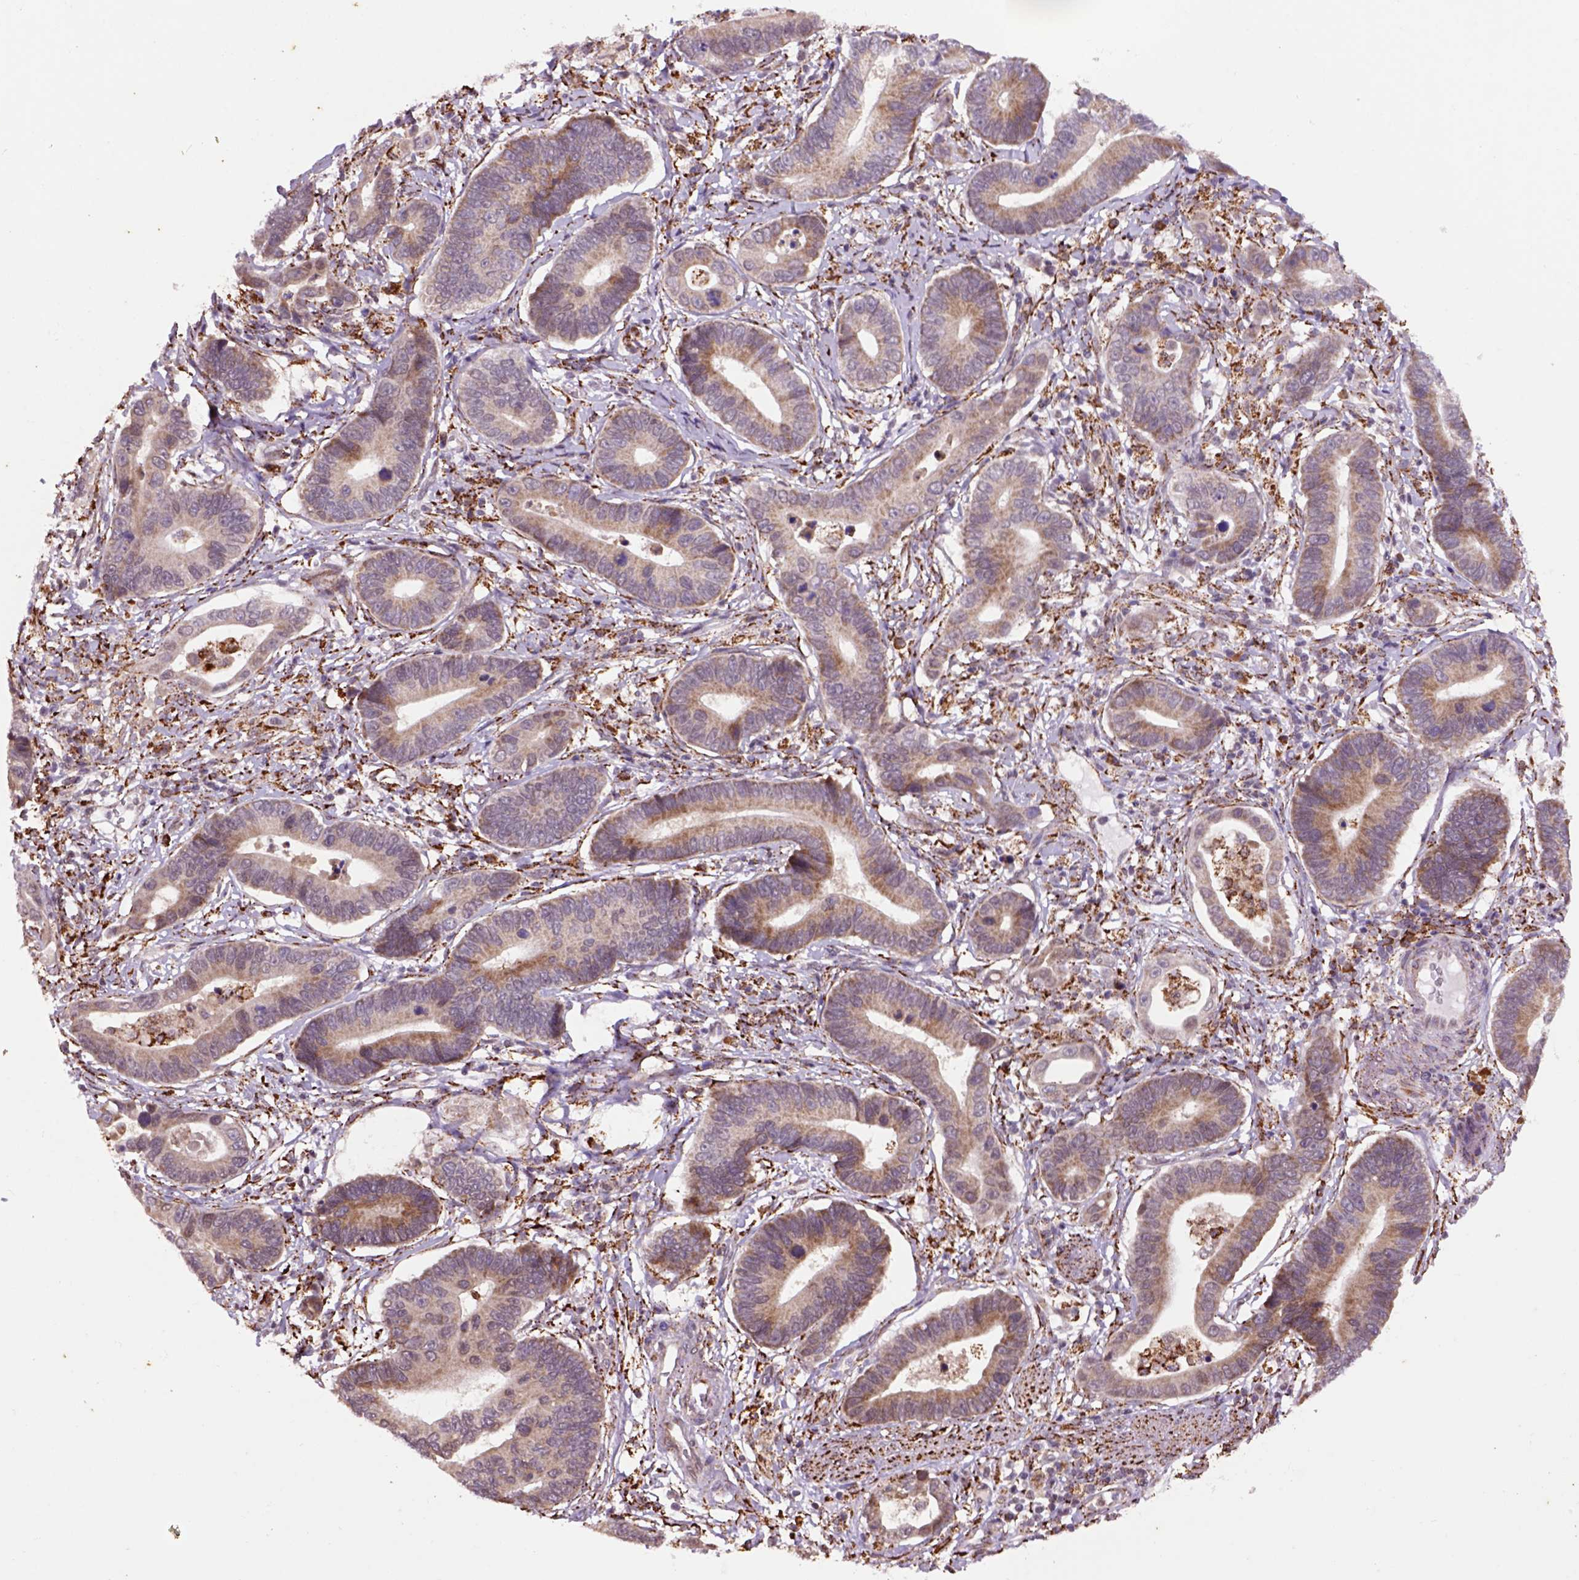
{"staining": {"intensity": "moderate", "quantity": "25%-75%", "location": "cytoplasmic/membranous"}, "tissue": "stomach cancer", "cell_type": "Tumor cells", "image_type": "cancer", "snomed": [{"axis": "morphology", "description": "Adenocarcinoma, NOS"}, {"axis": "topography", "description": "Stomach"}], "caption": "Brown immunohistochemical staining in human adenocarcinoma (stomach) demonstrates moderate cytoplasmic/membranous expression in approximately 25%-75% of tumor cells. The protein is shown in brown color, while the nuclei are stained blue.", "gene": "FZD7", "patient": {"sex": "male", "age": 84}}